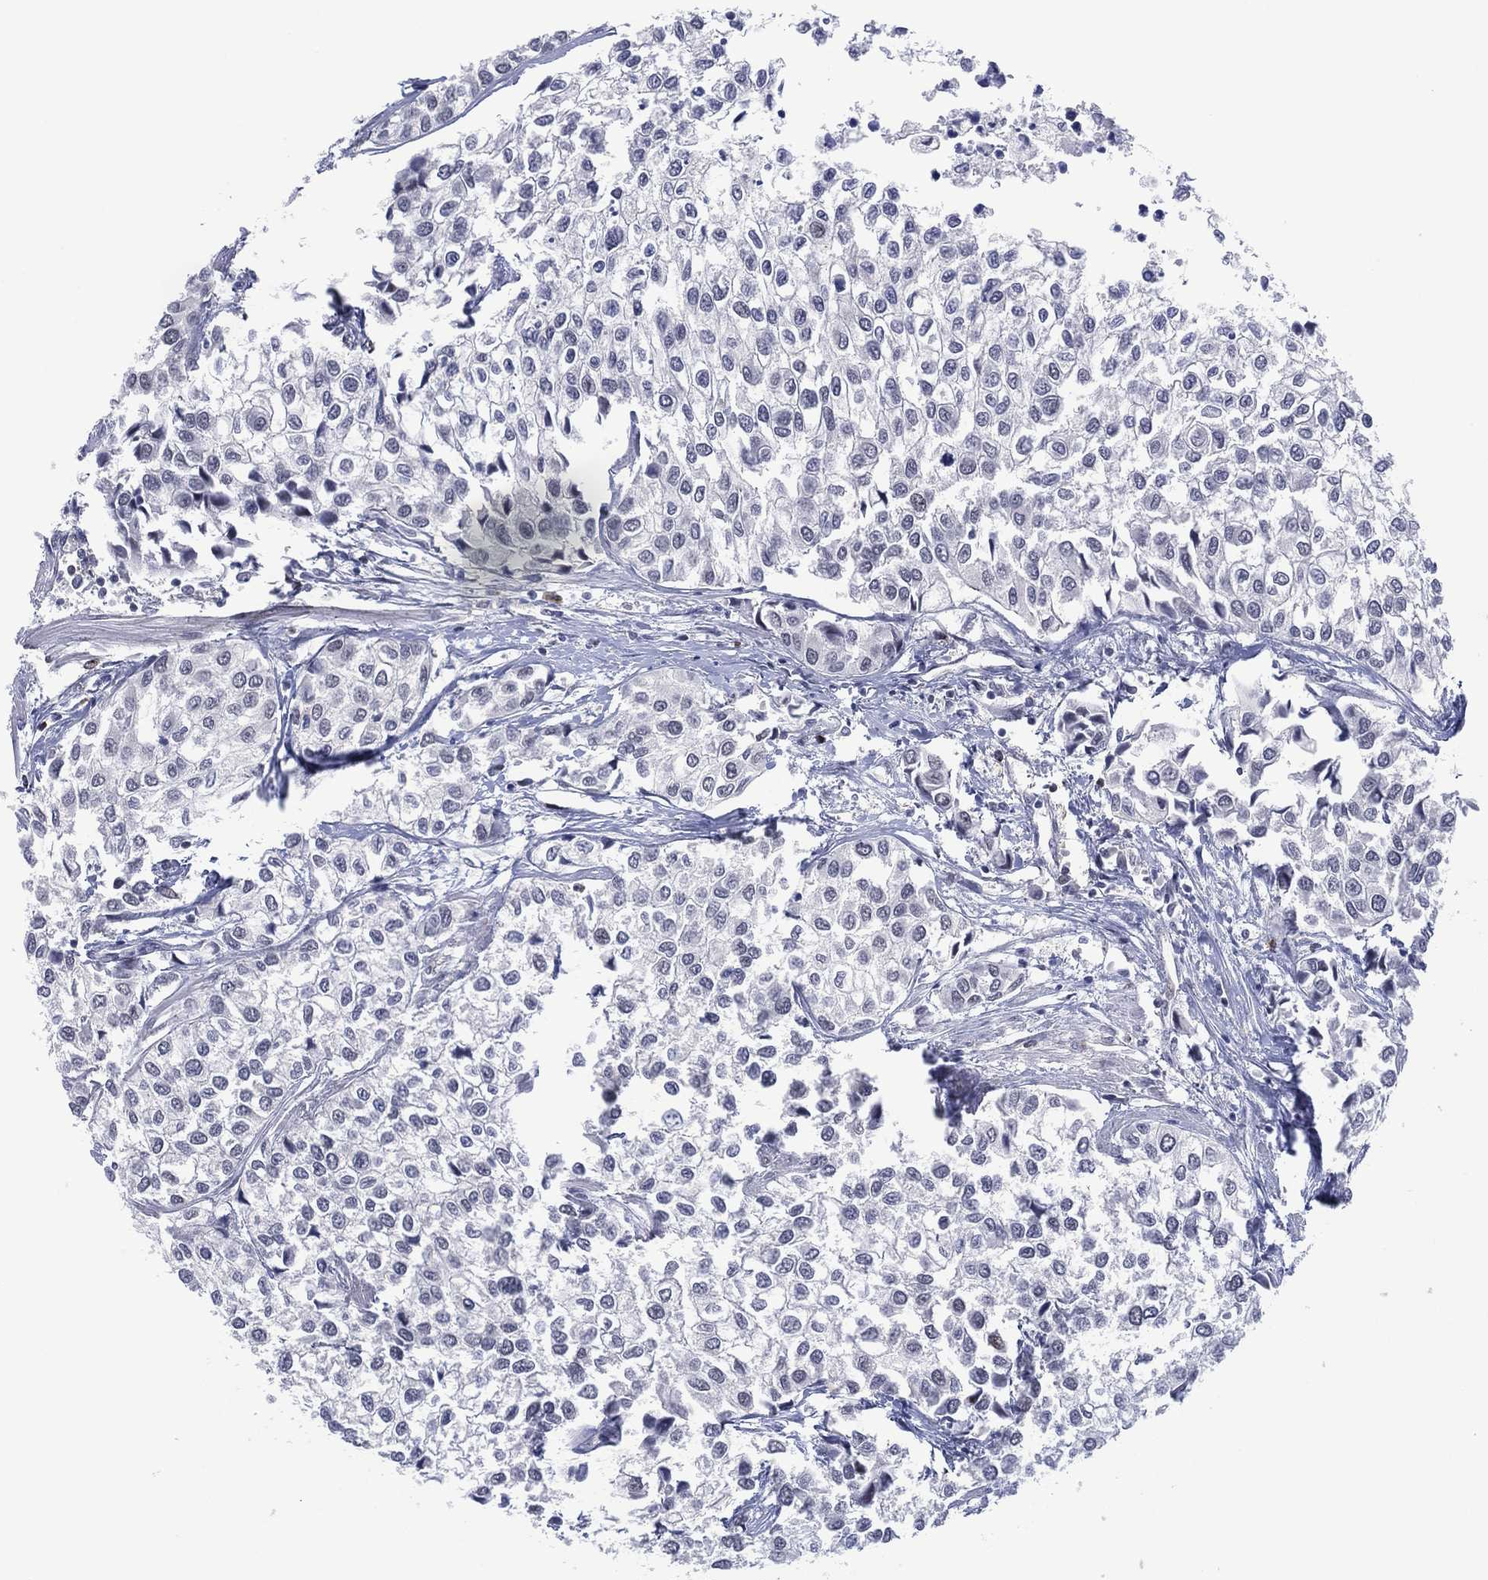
{"staining": {"intensity": "negative", "quantity": "none", "location": "none"}, "tissue": "urothelial cancer", "cell_type": "Tumor cells", "image_type": "cancer", "snomed": [{"axis": "morphology", "description": "Urothelial carcinoma, High grade"}, {"axis": "topography", "description": "Urinary bladder"}], "caption": "Human urothelial cancer stained for a protein using immunohistochemistry reveals no positivity in tumor cells.", "gene": "DPP4", "patient": {"sex": "male", "age": 73}}